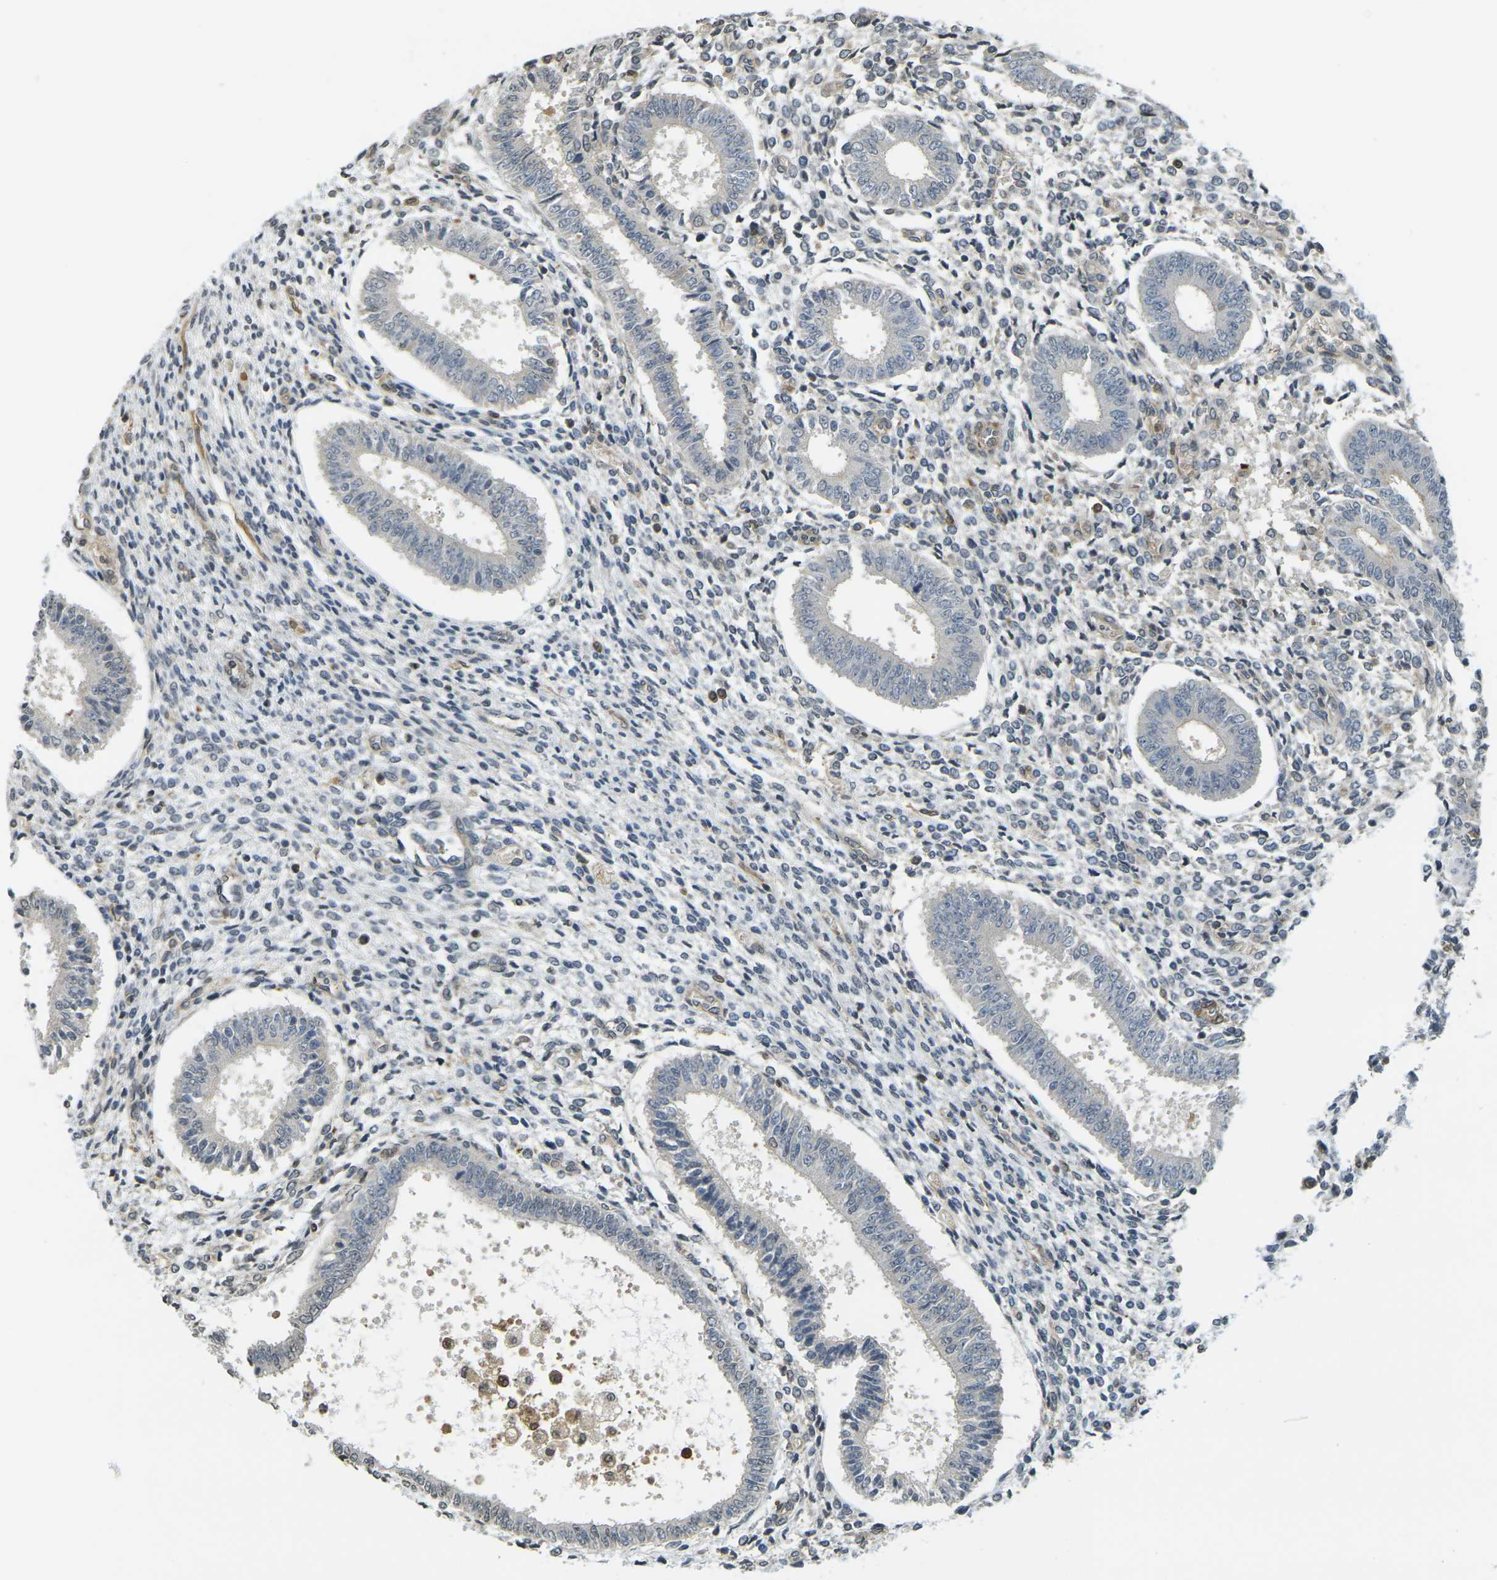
{"staining": {"intensity": "weak", "quantity": "25%-75%", "location": "cytoplasmic/membranous"}, "tissue": "endometrium", "cell_type": "Cells in endometrial stroma", "image_type": "normal", "snomed": [{"axis": "morphology", "description": "Normal tissue, NOS"}, {"axis": "topography", "description": "Endometrium"}], "caption": "This micrograph shows IHC staining of unremarkable human endometrium, with low weak cytoplasmic/membranous staining in about 25%-75% of cells in endometrial stroma.", "gene": "CAST", "patient": {"sex": "female", "age": 35}}